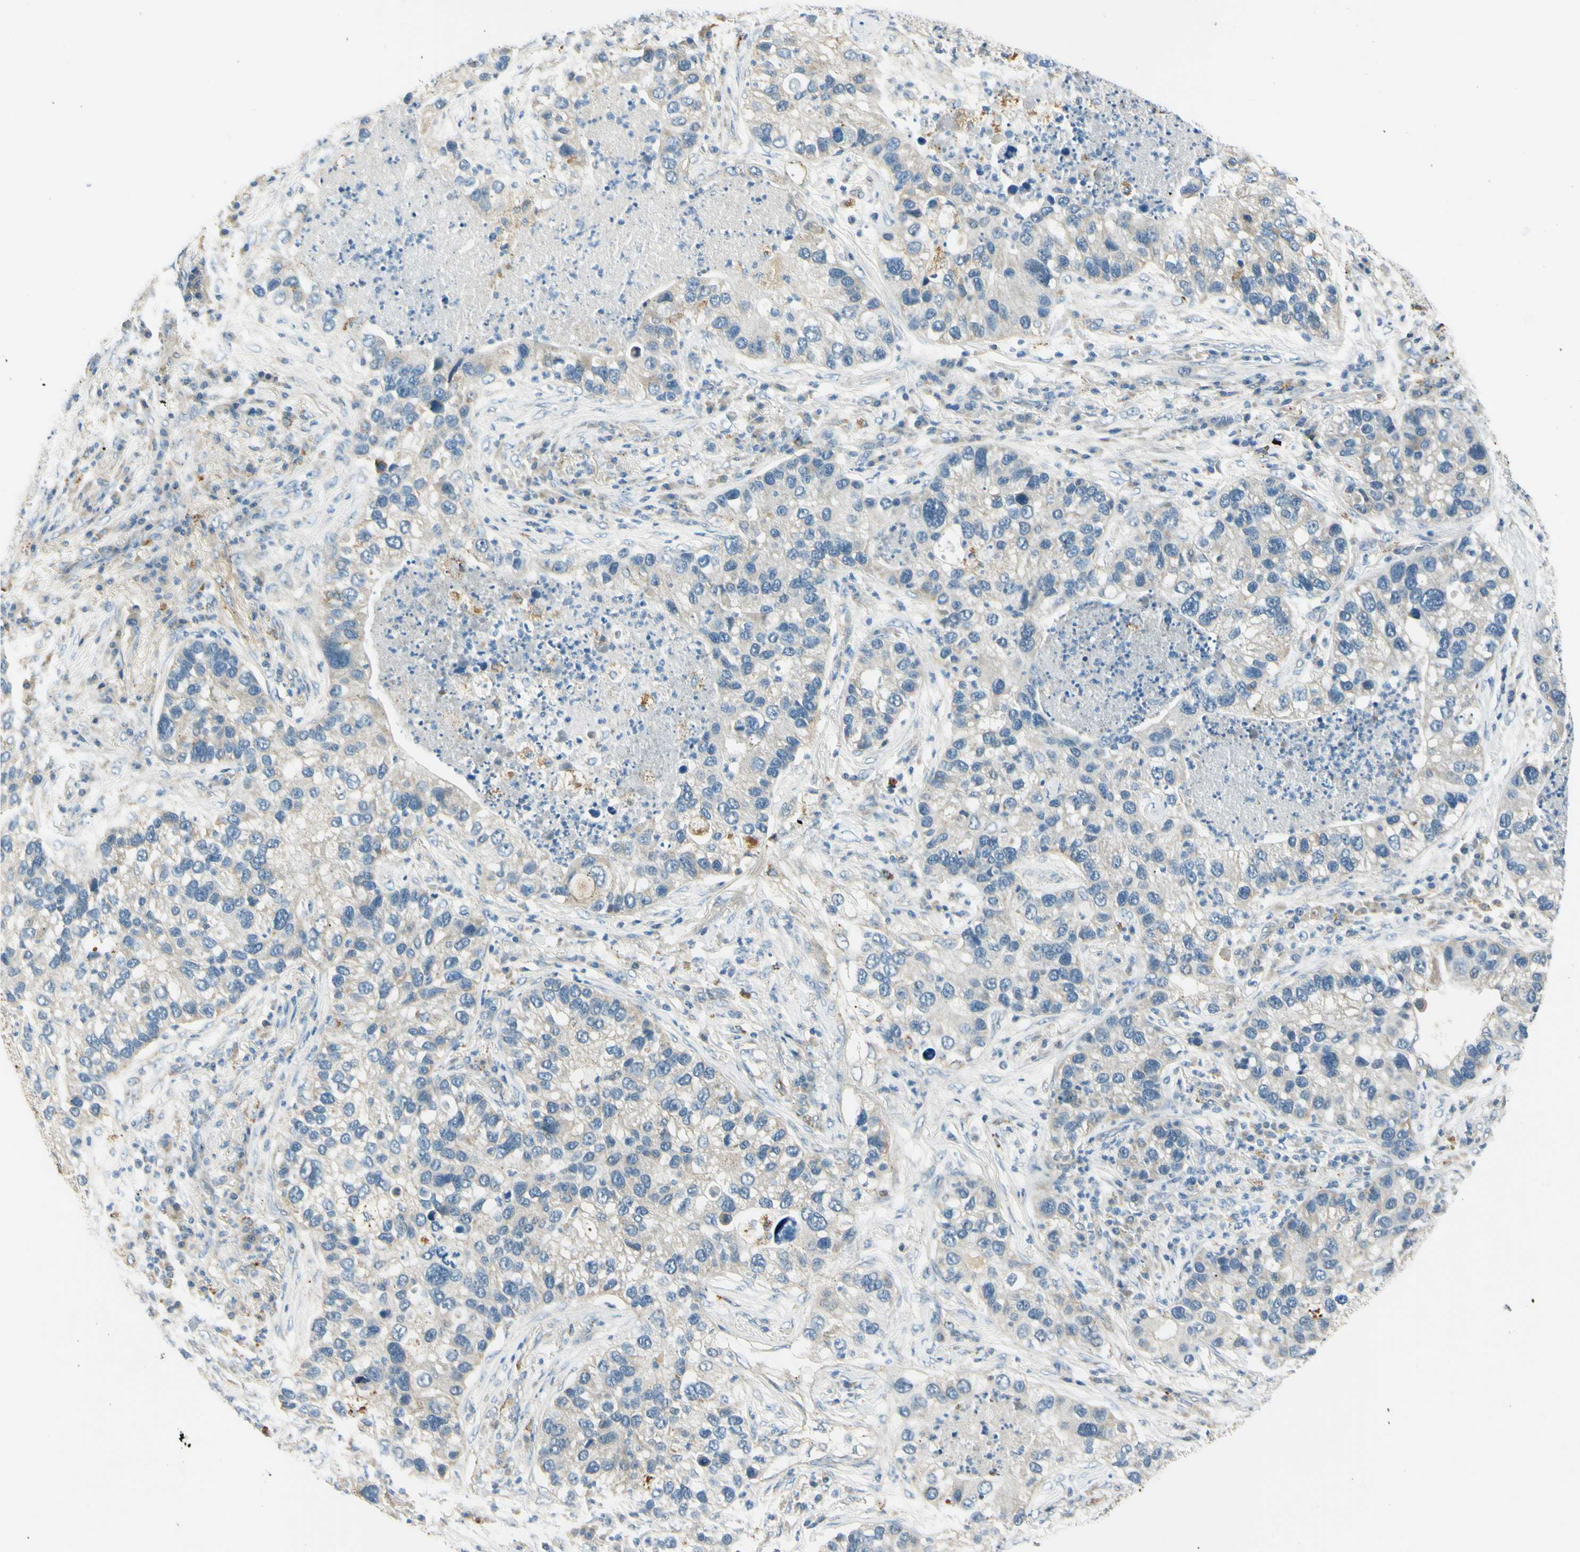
{"staining": {"intensity": "negative", "quantity": "none", "location": "none"}, "tissue": "lung cancer", "cell_type": "Tumor cells", "image_type": "cancer", "snomed": [{"axis": "morphology", "description": "Normal tissue, NOS"}, {"axis": "morphology", "description": "Adenocarcinoma, NOS"}, {"axis": "topography", "description": "Bronchus"}, {"axis": "topography", "description": "Lung"}], "caption": "Tumor cells are negative for protein expression in human lung cancer (adenocarcinoma).", "gene": "LAMA3", "patient": {"sex": "male", "age": 54}}